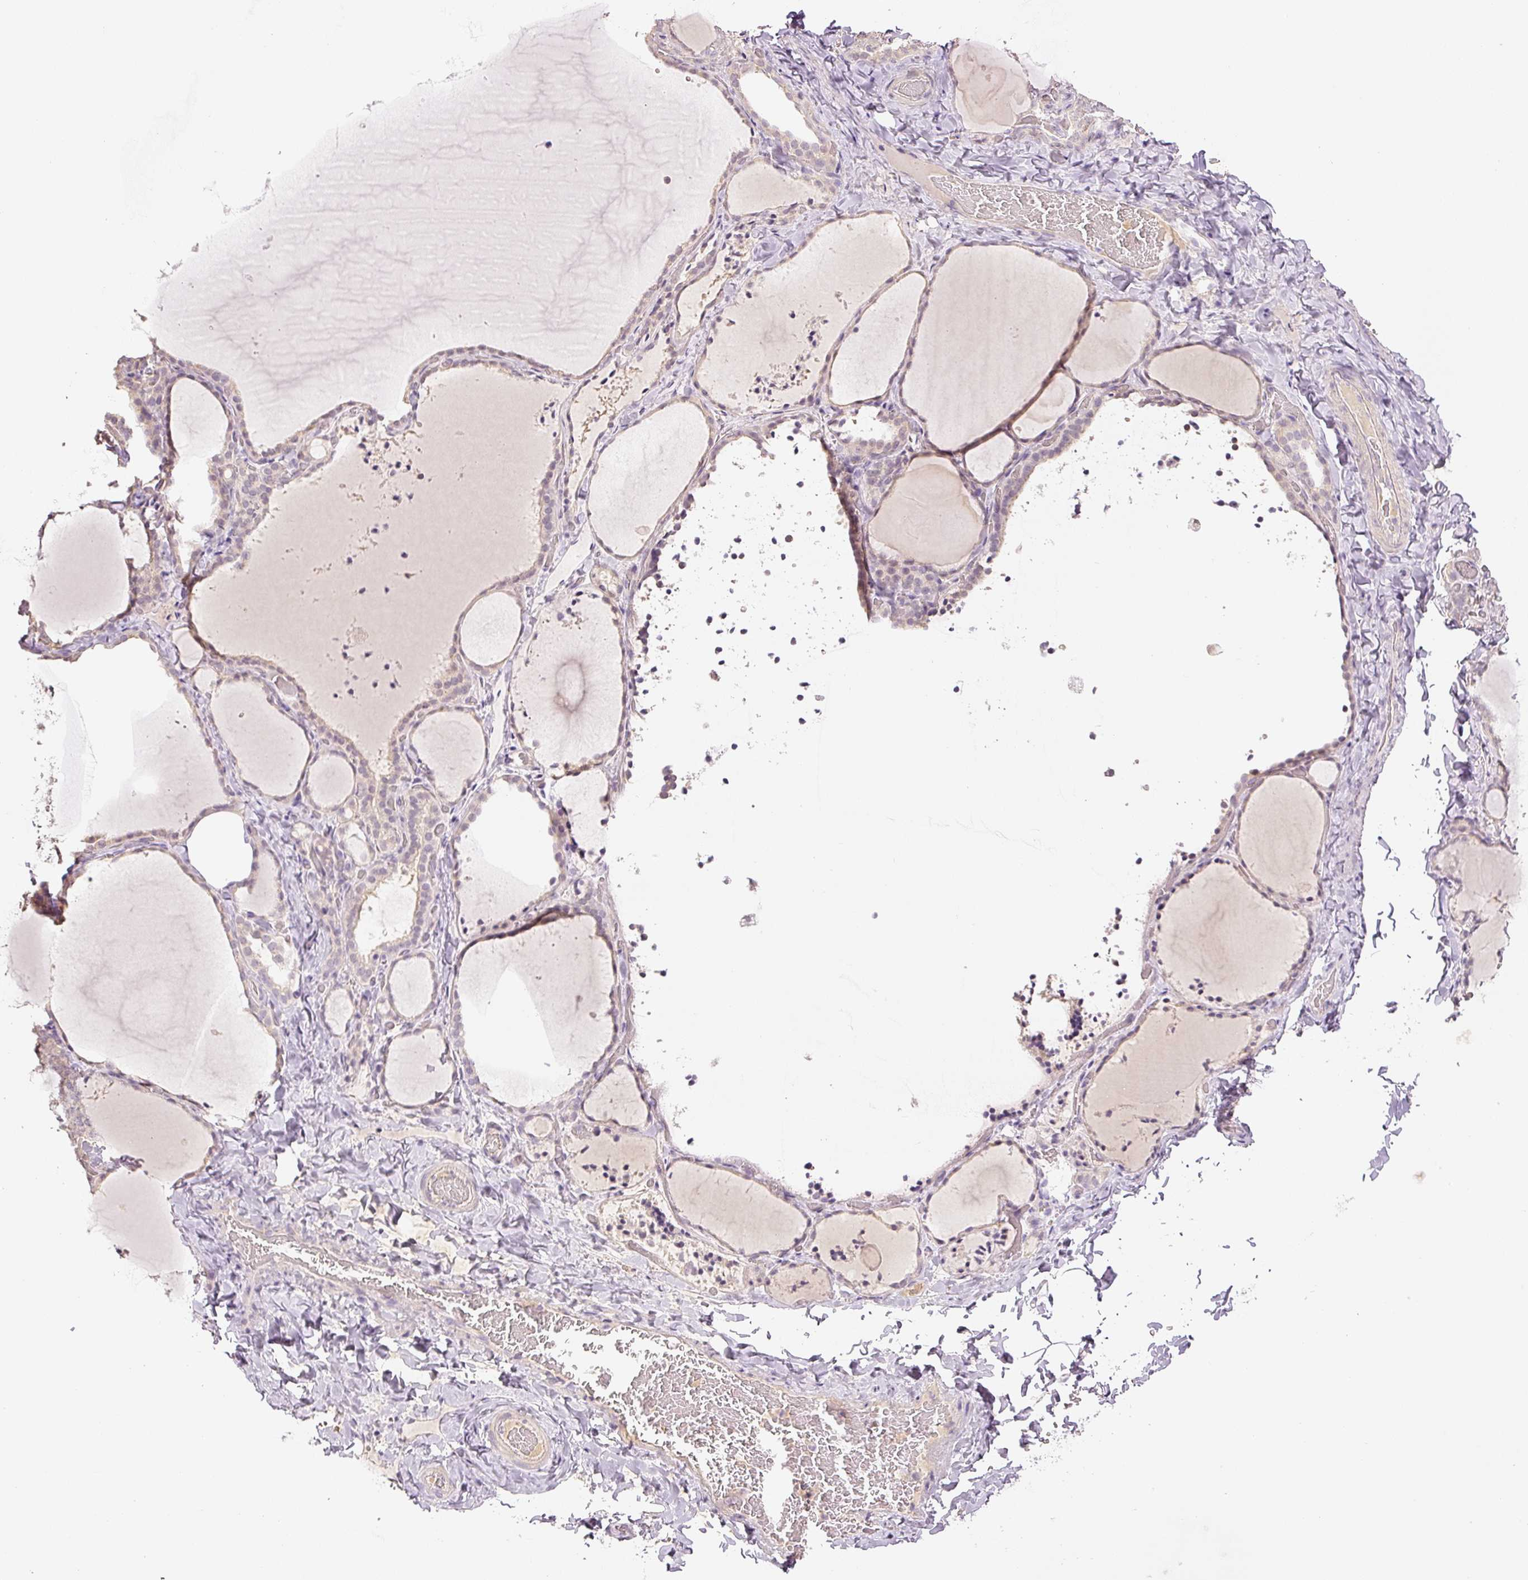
{"staining": {"intensity": "weak", "quantity": "25%-75%", "location": "nuclear"}, "tissue": "thyroid gland", "cell_type": "Glandular cells", "image_type": "normal", "snomed": [{"axis": "morphology", "description": "Normal tissue, NOS"}, {"axis": "topography", "description": "Thyroid gland"}], "caption": "Thyroid gland stained for a protein displays weak nuclear positivity in glandular cells.", "gene": "GZMA", "patient": {"sex": "female", "age": 22}}